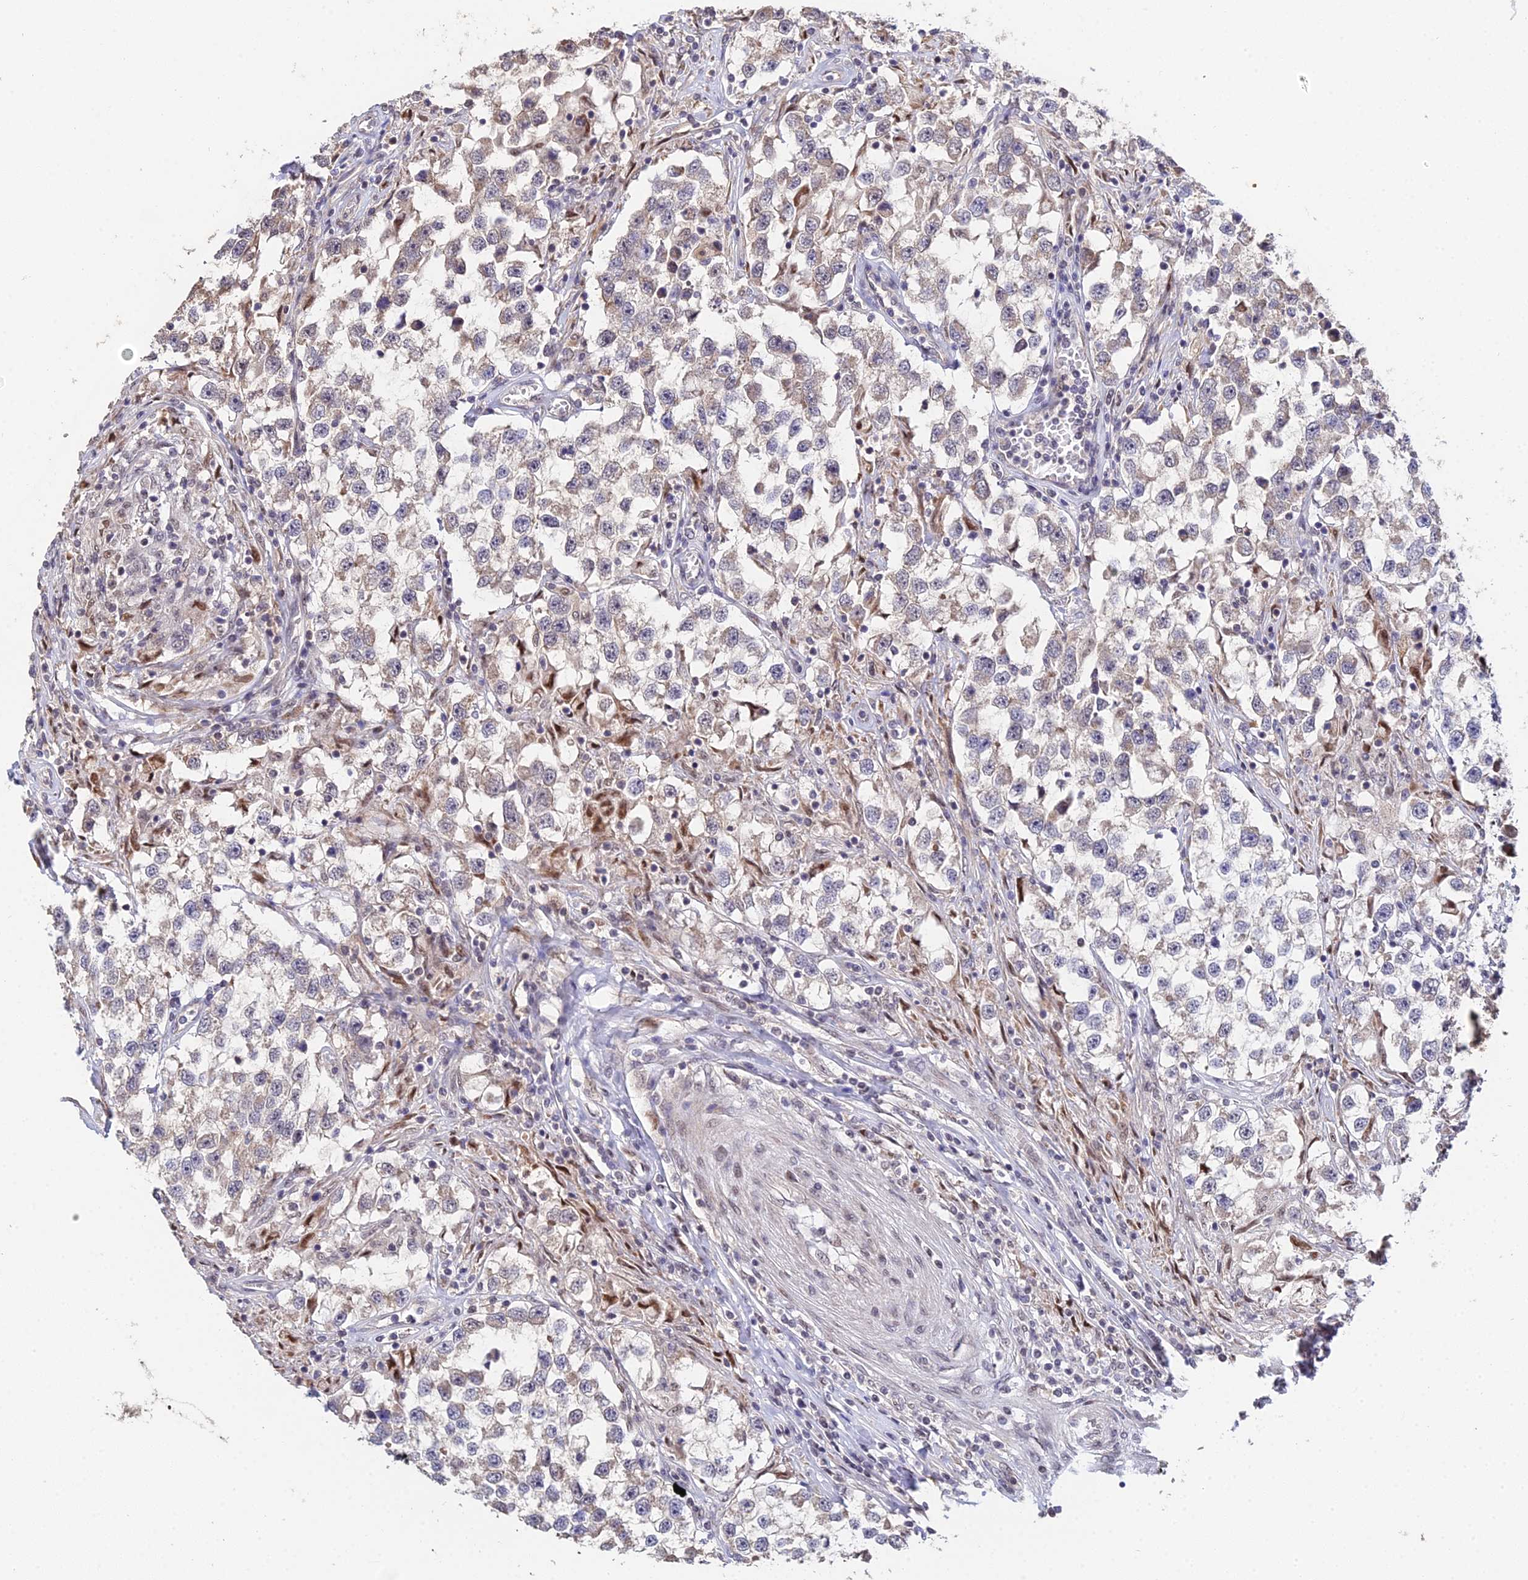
{"staining": {"intensity": "negative", "quantity": "none", "location": "none"}, "tissue": "testis cancer", "cell_type": "Tumor cells", "image_type": "cancer", "snomed": [{"axis": "morphology", "description": "Seminoma, NOS"}, {"axis": "topography", "description": "Testis"}], "caption": "A photomicrograph of human testis cancer (seminoma) is negative for staining in tumor cells.", "gene": "ERCC5", "patient": {"sex": "male", "age": 46}}